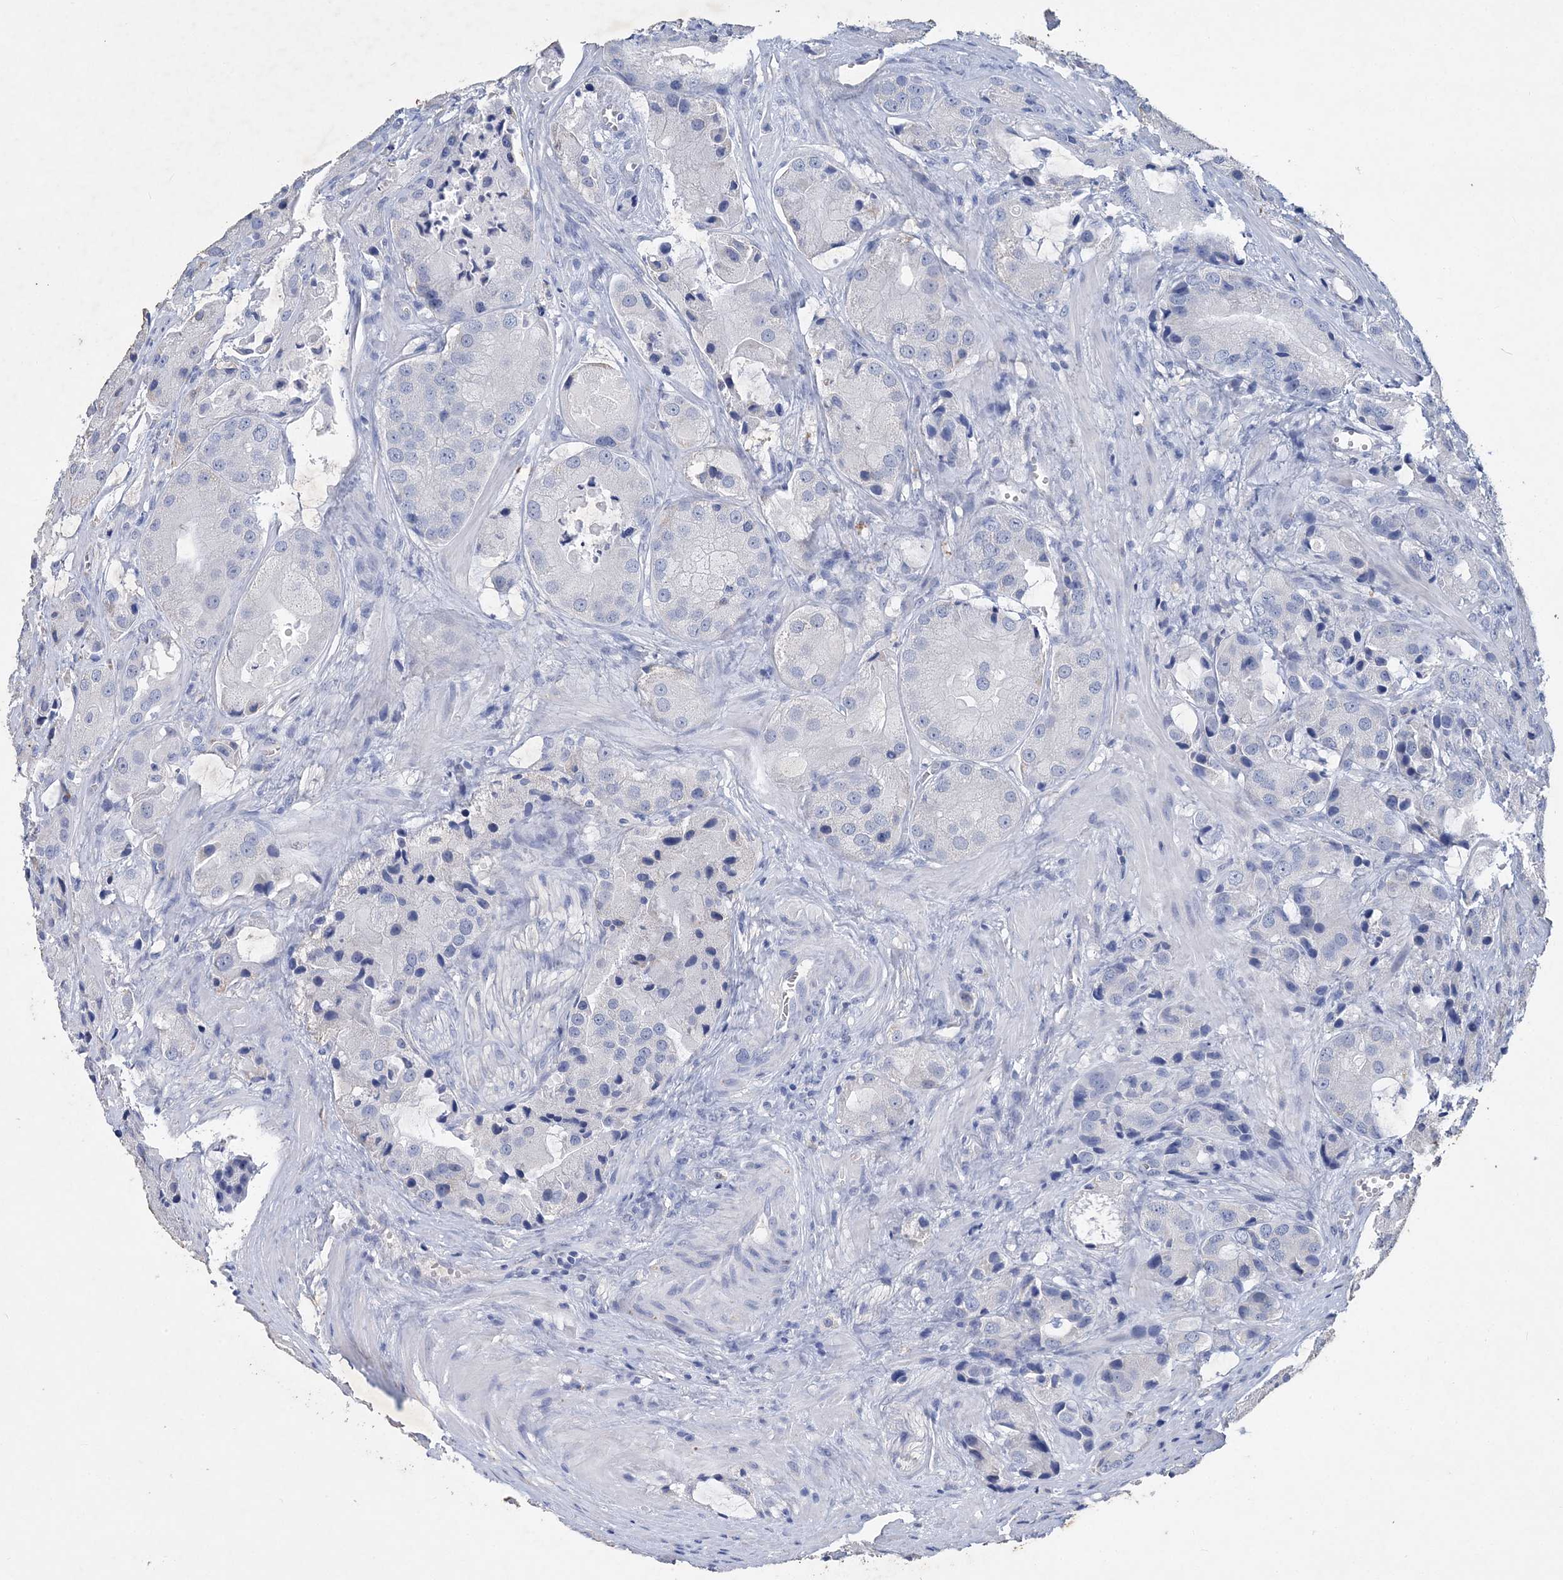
{"staining": {"intensity": "negative", "quantity": "none", "location": "none"}, "tissue": "prostate cancer", "cell_type": "Tumor cells", "image_type": "cancer", "snomed": [{"axis": "morphology", "description": "Adenocarcinoma, High grade"}, {"axis": "topography", "description": "Prostate"}], "caption": "A micrograph of prostate cancer (high-grade adenocarcinoma) stained for a protein reveals no brown staining in tumor cells.", "gene": "COPS8", "patient": {"sex": "male", "age": 70}}